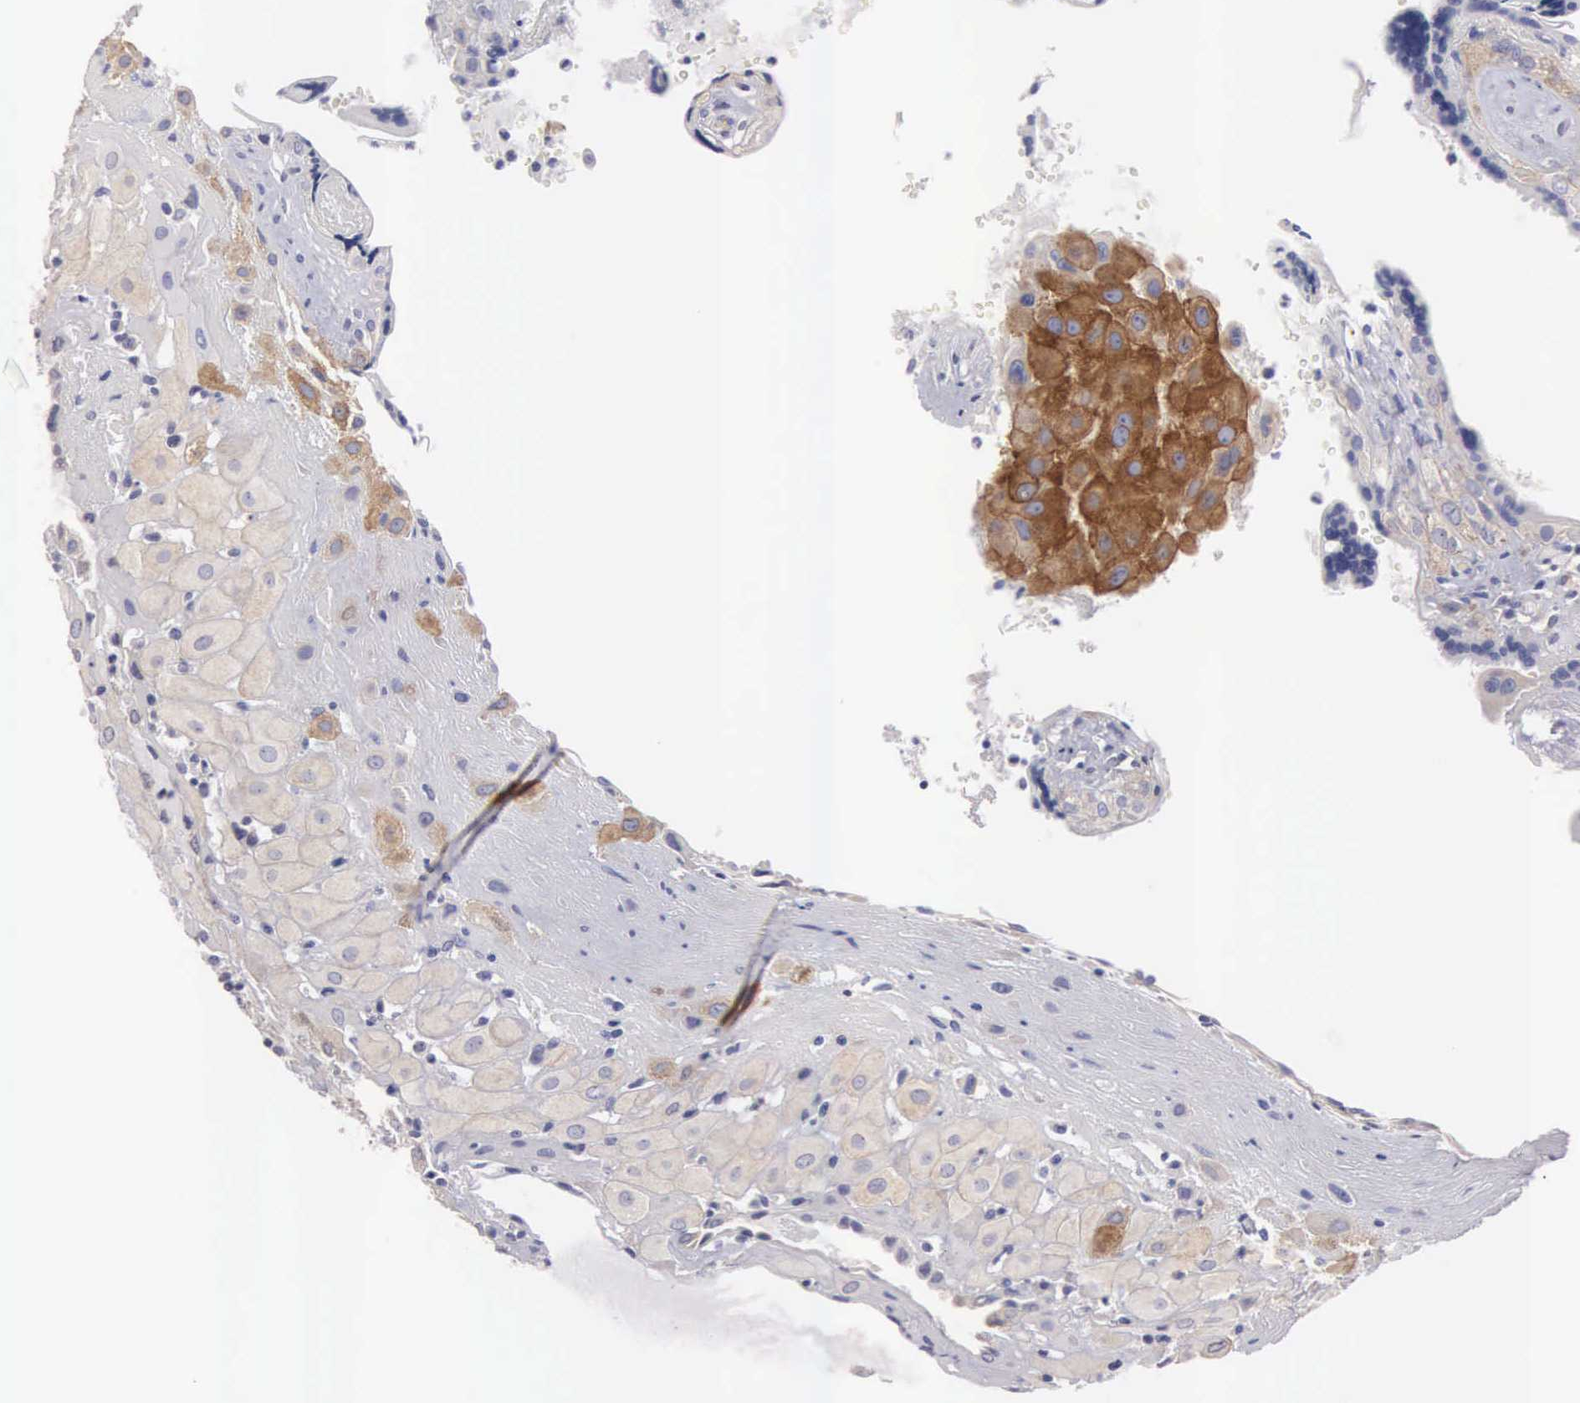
{"staining": {"intensity": "moderate", "quantity": "<25%", "location": "cytoplasmic/membranous"}, "tissue": "placenta", "cell_type": "Decidual cells", "image_type": "normal", "snomed": [{"axis": "morphology", "description": "Normal tissue, NOS"}, {"axis": "topography", "description": "Placenta"}], "caption": "The histopathology image reveals immunohistochemical staining of unremarkable placenta. There is moderate cytoplasmic/membranous staining is identified in approximately <25% of decidual cells. The protein of interest is shown in brown color, while the nuclei are stained blue.", "gene": "CEP170B", "patient": {"sex": "female", "age": 24}}